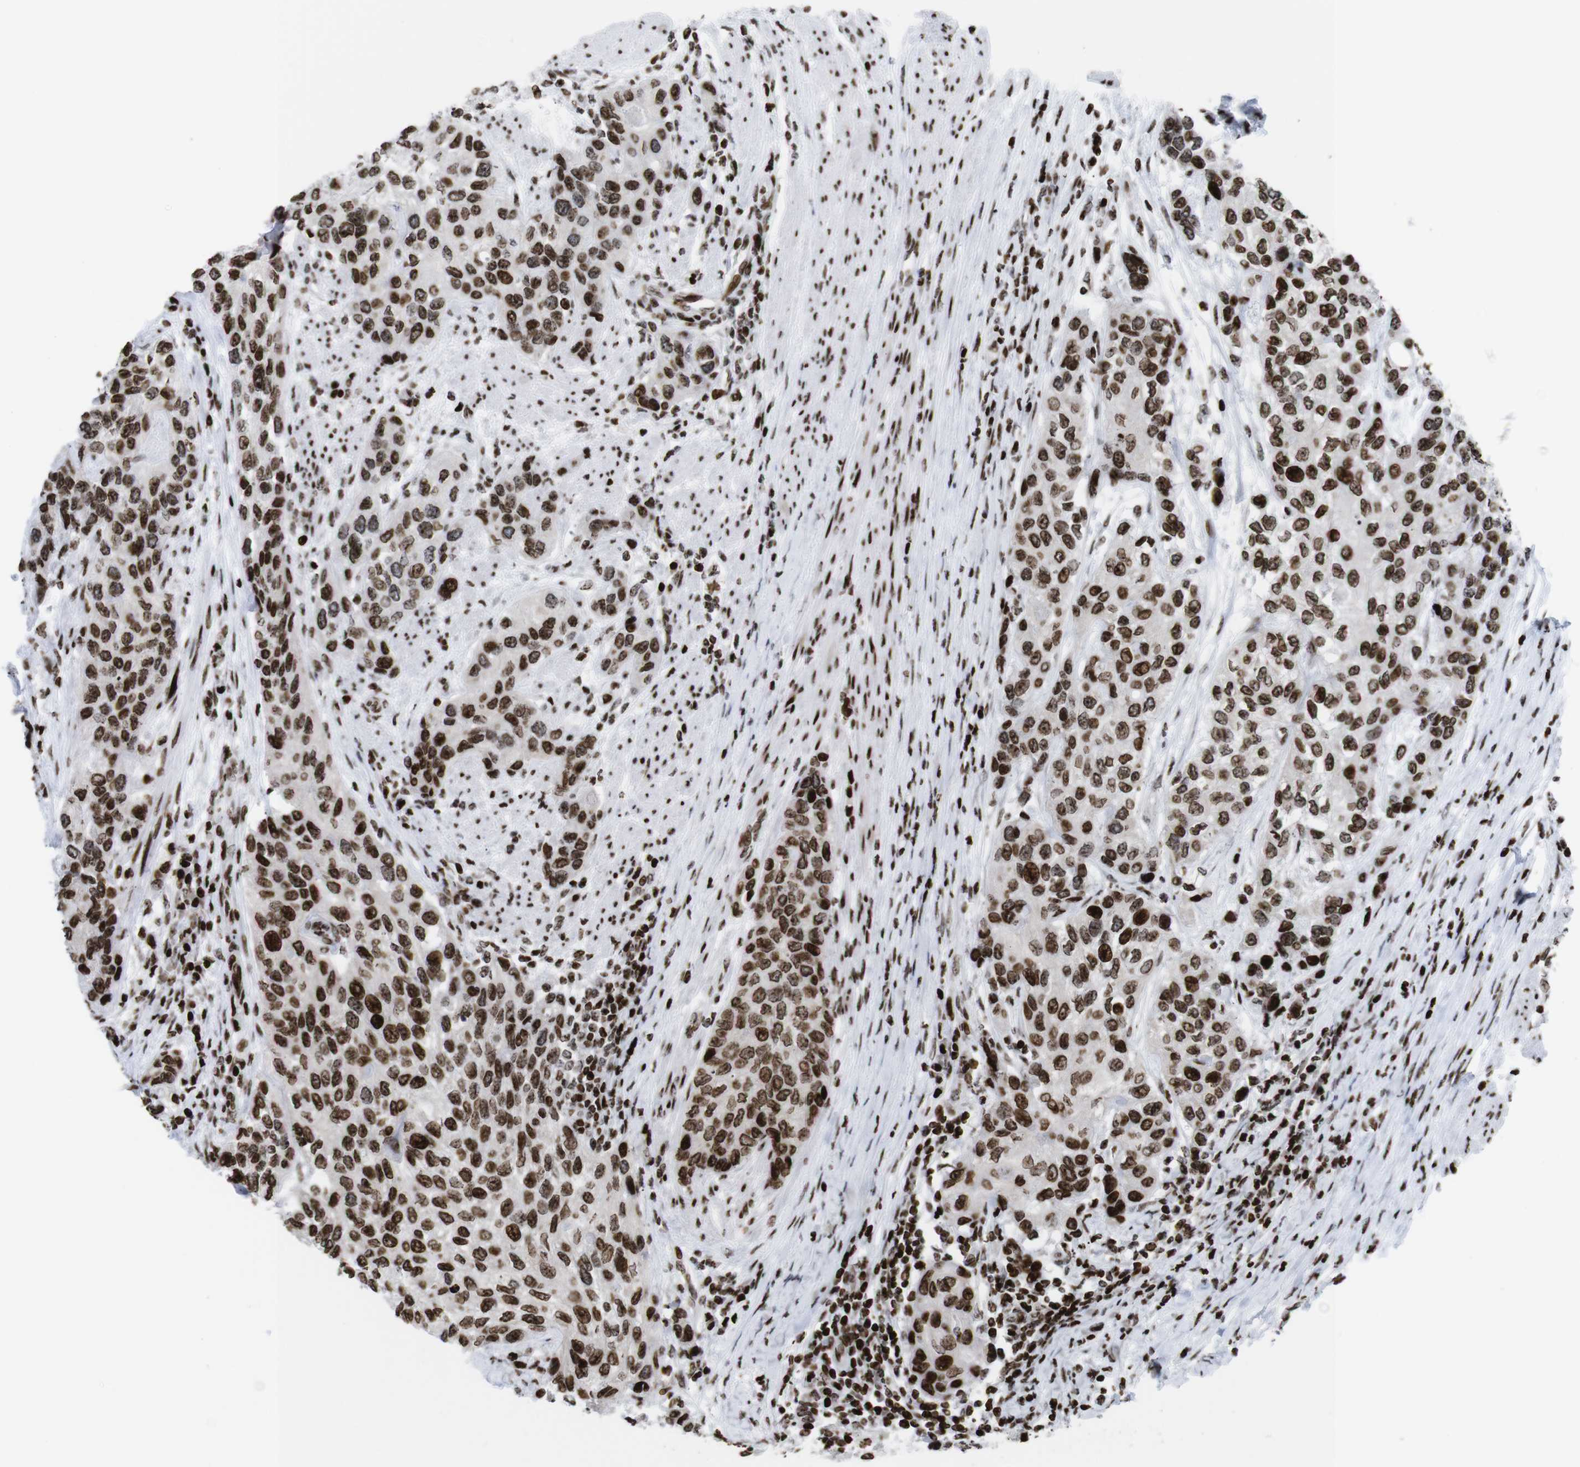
{"staining": {"intensity": "strong", "quantity": ">75%", "location": "cytoplasmic/membranous,nuclear"}, "tissue": "urothelial cancer", "cell_type": "Tumor cells", "image_type": "cancer", "snomed": [{"axis": "morphology", "description": "Urothelial carcinoma, High grade"}, {"axis": "topography", "description": "Urinary bladder"}], "caption": "Immunohistochemical staining of human urothelial cancer shows strong cytoplasmic/membranous and nuclear protein staining in about >75% of tumor cells.", "gene": "H1-4", "patient": {"sex": "female", "age": 56}}